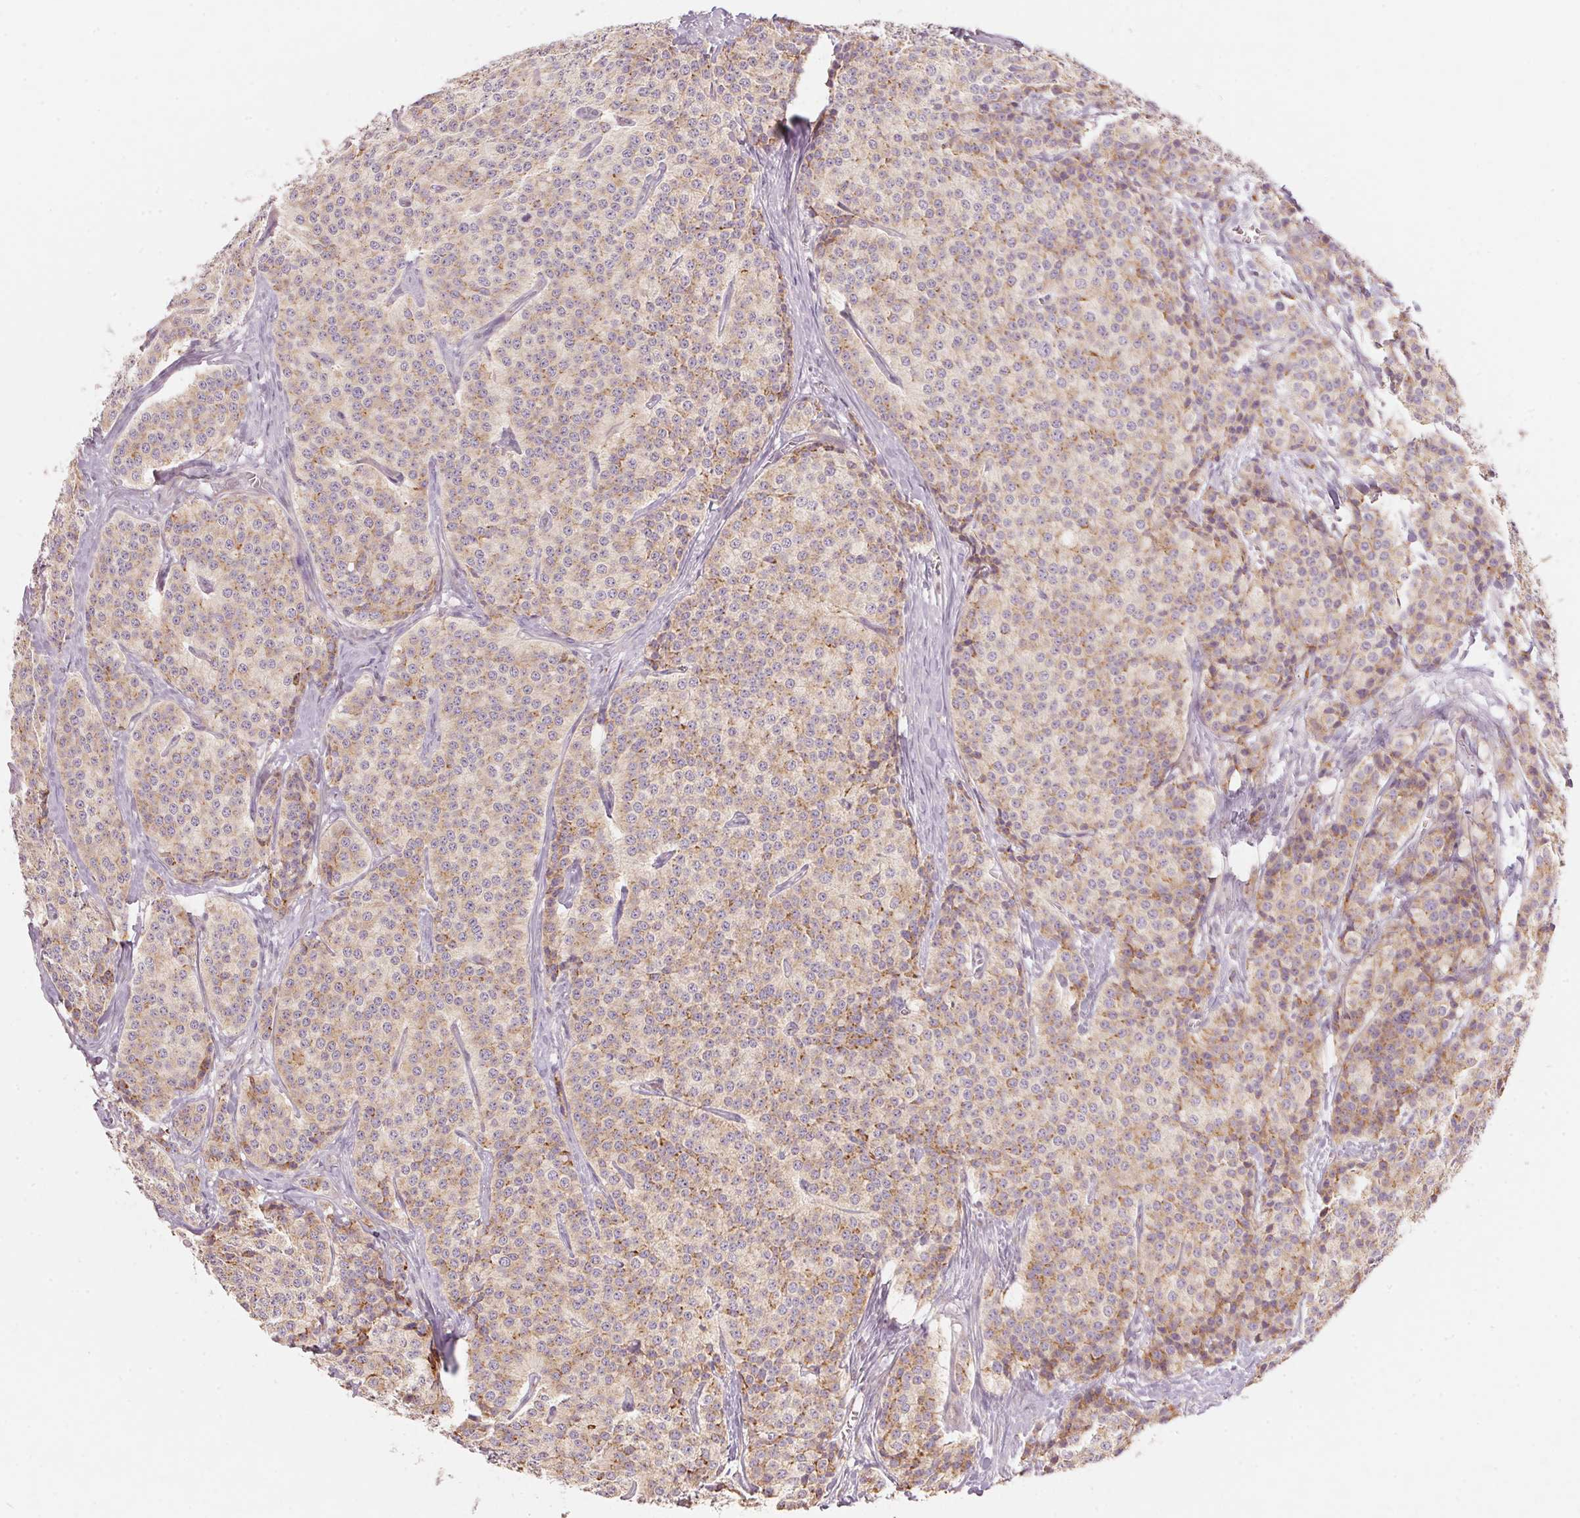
{"staining": {"intensity": "weak", "quantity": ">75%", "location": "cytoplasmic/membranous"}, "tissue": "carcinoid", "cell_type": "Tumor cells", "image_type": "cancer", "snomed": [{"axis": "morphology", "description": "Carcinoid, malignant, NOS"}, {"axis": "topography", "description": "Small intestine"}], "caption": "Human malignant carcinoid stained with a protein marker shows weak staining in tumor cells.", "gene": "BLOC1S2", "patient": {"sex": "female", "age": 64}}